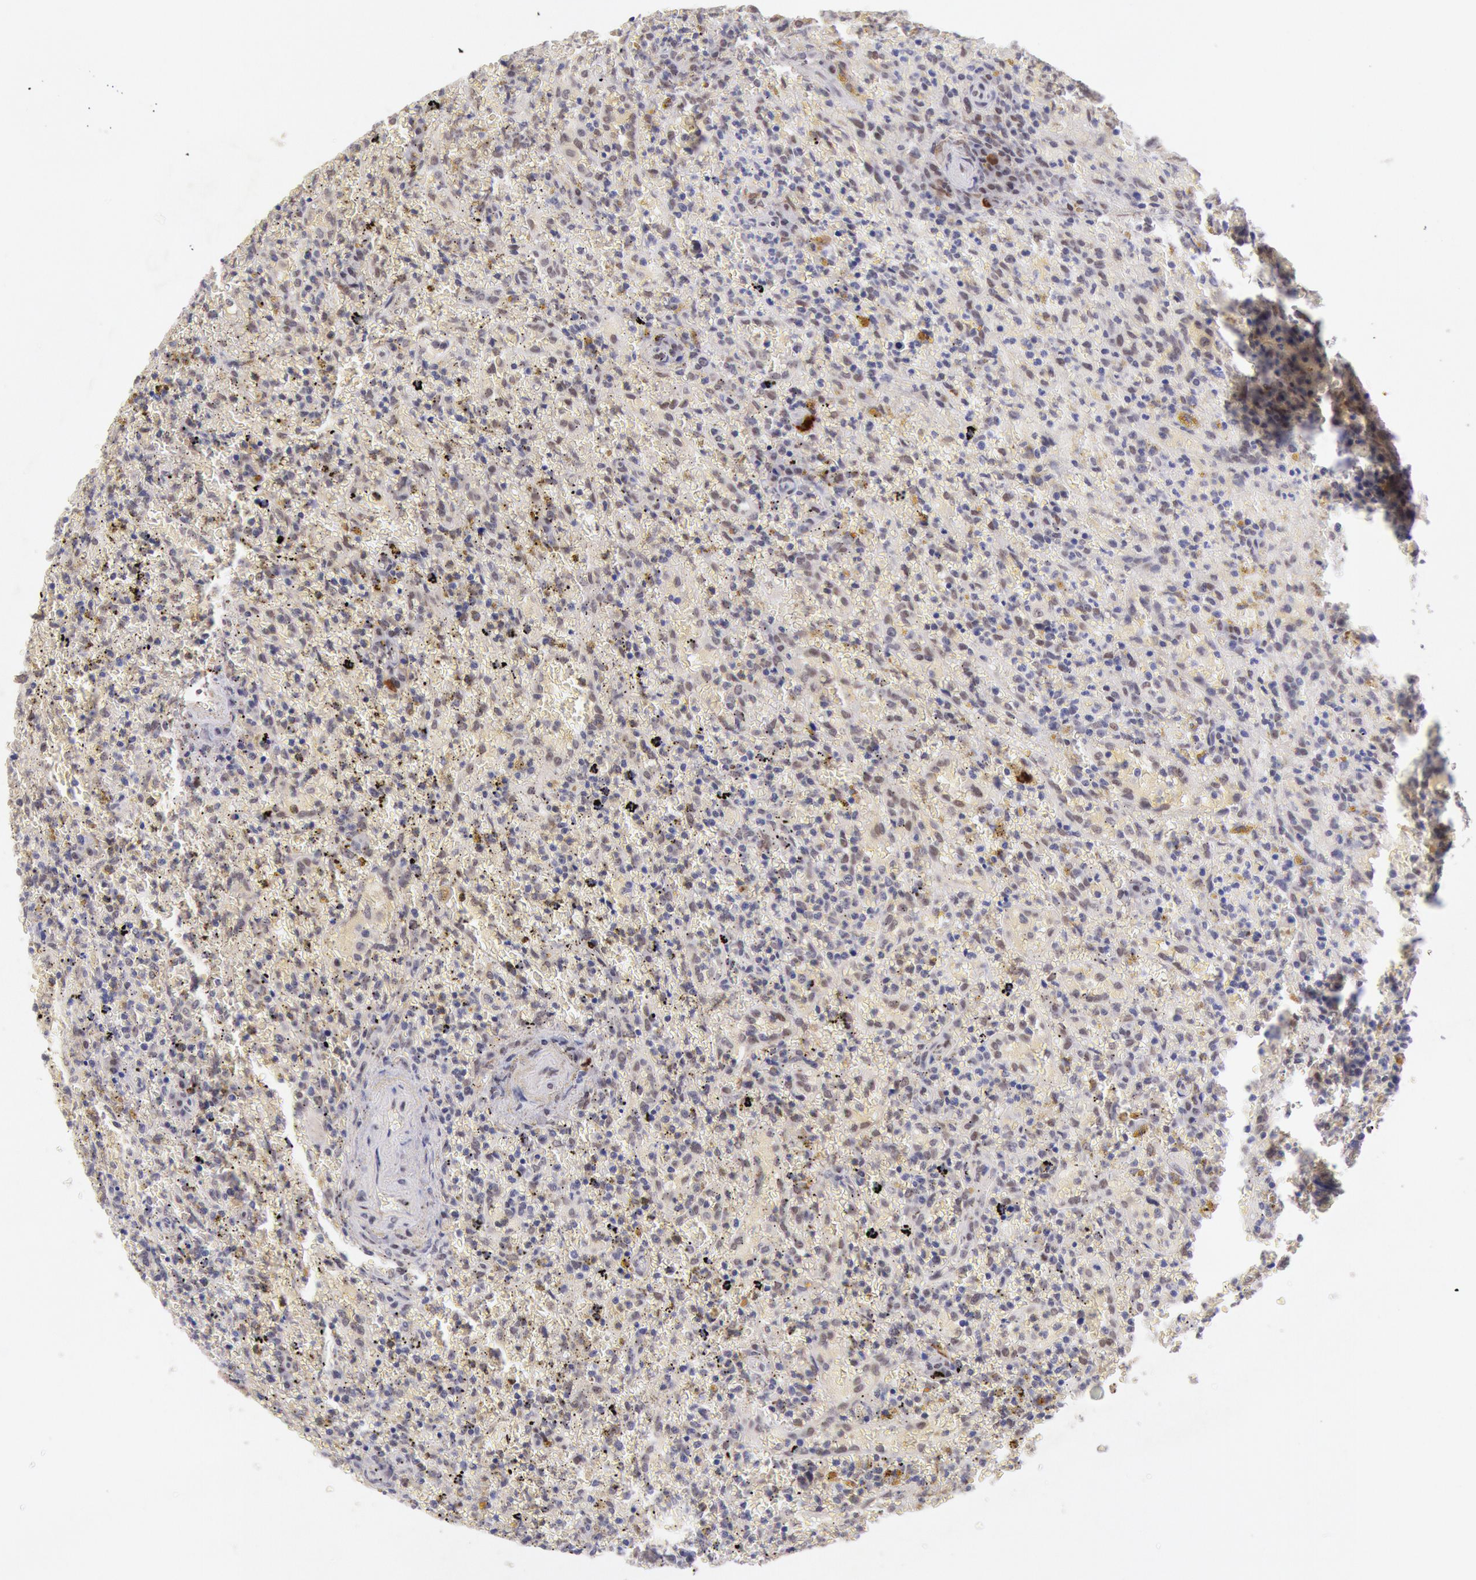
{"staining": {"intensity": "weak", "quantity": "<25%", "location": "nuclear"}, "tissue": "lymphoma", "cell_type": "Tumor cells", "image_type": "cancer", "snomed": [{"axis": "morphology", "description": "Malignant lymphoma, non-Hodgkin's type, High grade"}, {"axis": "topography", "description": "Spleen"}, {"axis": "topography", "description": "Lymph node"}], "caption": "This is an IHC micrograph of lymphoma. There is no positivity in tumor cells.", "gene": "CDKN2B", "patient": {"sex": "female", "age": 70}}